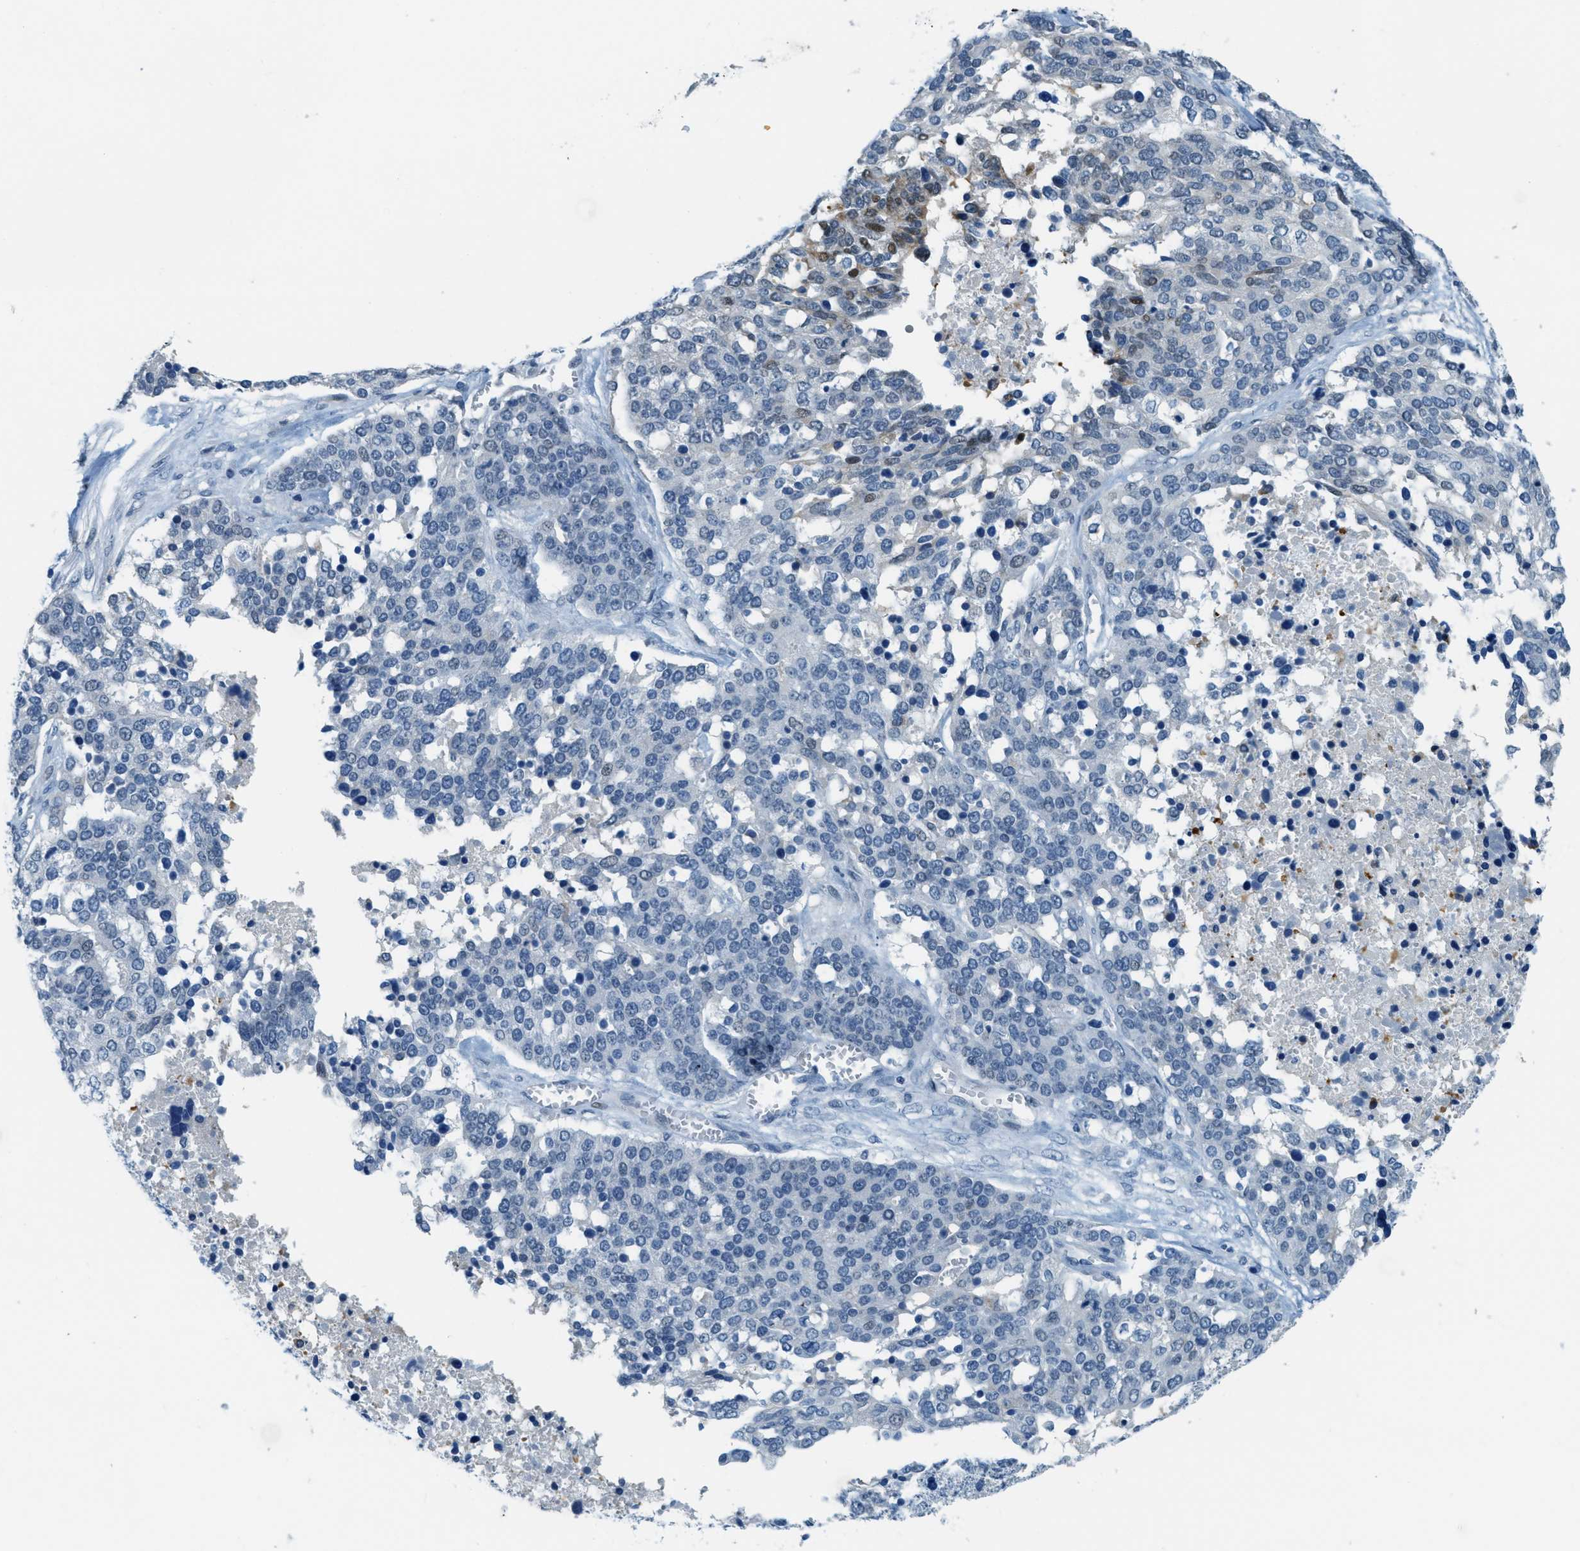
{"staining": {"intensity": "moderate", "quantity": "<25%", "location": "nuclear"}, "tissue": "ovarian cancer", "cell_type": "Tumor cells", "image_type": "cancer", "snomed": [{"axis": "morphology", "description": "Cystadenocarcinoma, serous, NOS"}, {"axis": "topography", "description": "Ovary"}], "caption": "An immunohistochemistry (IHC) histopathology image of tumor tissue is shown. Protein staining in brown labels moderate nuclear positivity in ovarian cancer within tumor cells.", "gene": "CYP4X1", "patient": {"sex": "female", "age": 44}}